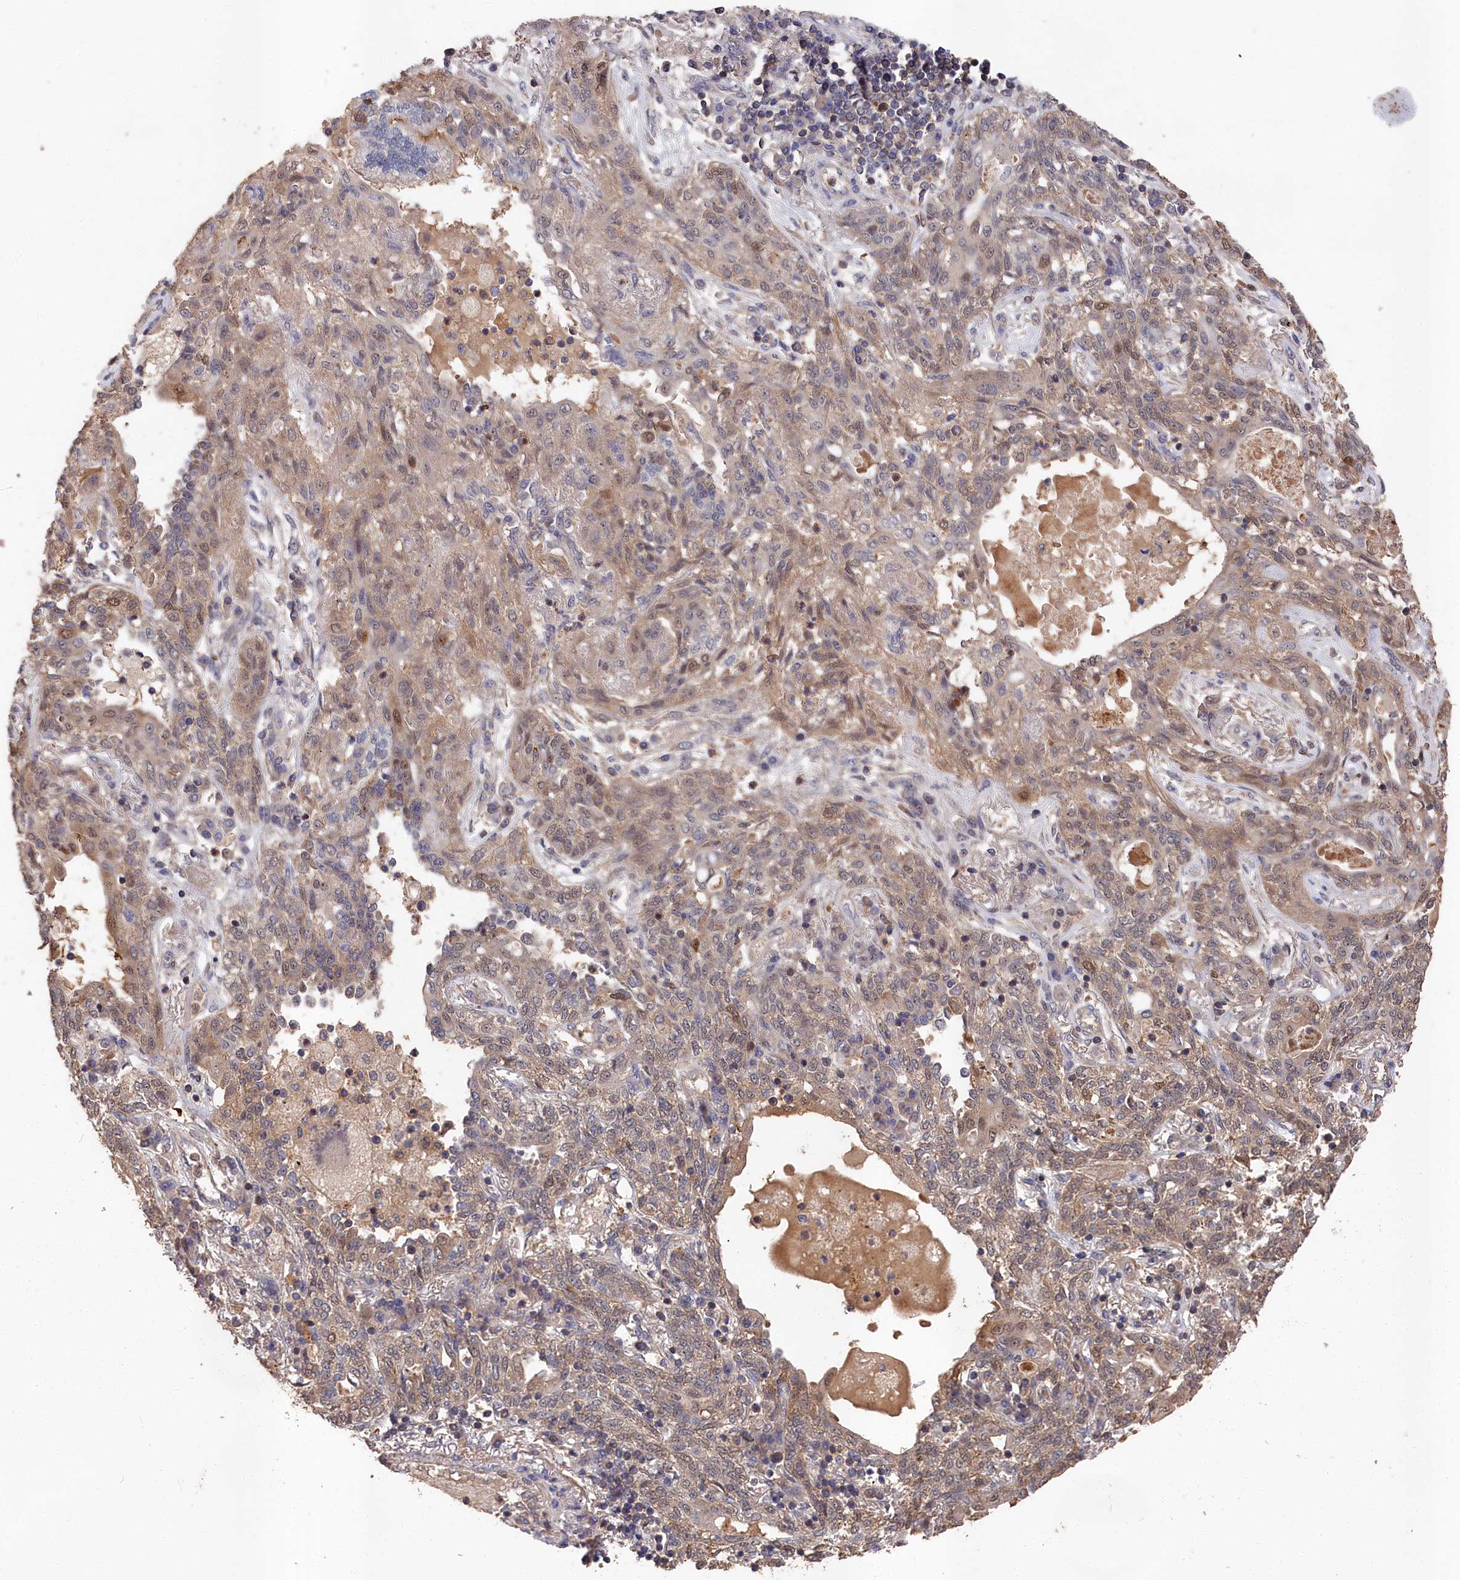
{"staining": {"intensity": "weak", "quantity": "25%-75%", "location": "cytoplasmic/membranous"}, "tissue": "lung cancer", "cell_type": "Tumor cells", "image_type": "cancer", "snomed": [{"axis": "morphology", "description": "Squamous cell carcinoma, NOS"}, {"axis": "topography", "description": "Lung"}], "caption": "Weak cytoplasmic/membranous positivity is seen in about 25%-75% of tumor cells in squamous cell carcinoma (lung). The staining was performed using DAB to visualize the protein expression in brown, while the nuclei were stained in blue with hematoxylin (Magnification: 20x).", "gene": "RMI2", "patient": {"sex": "female", "age": 70}}